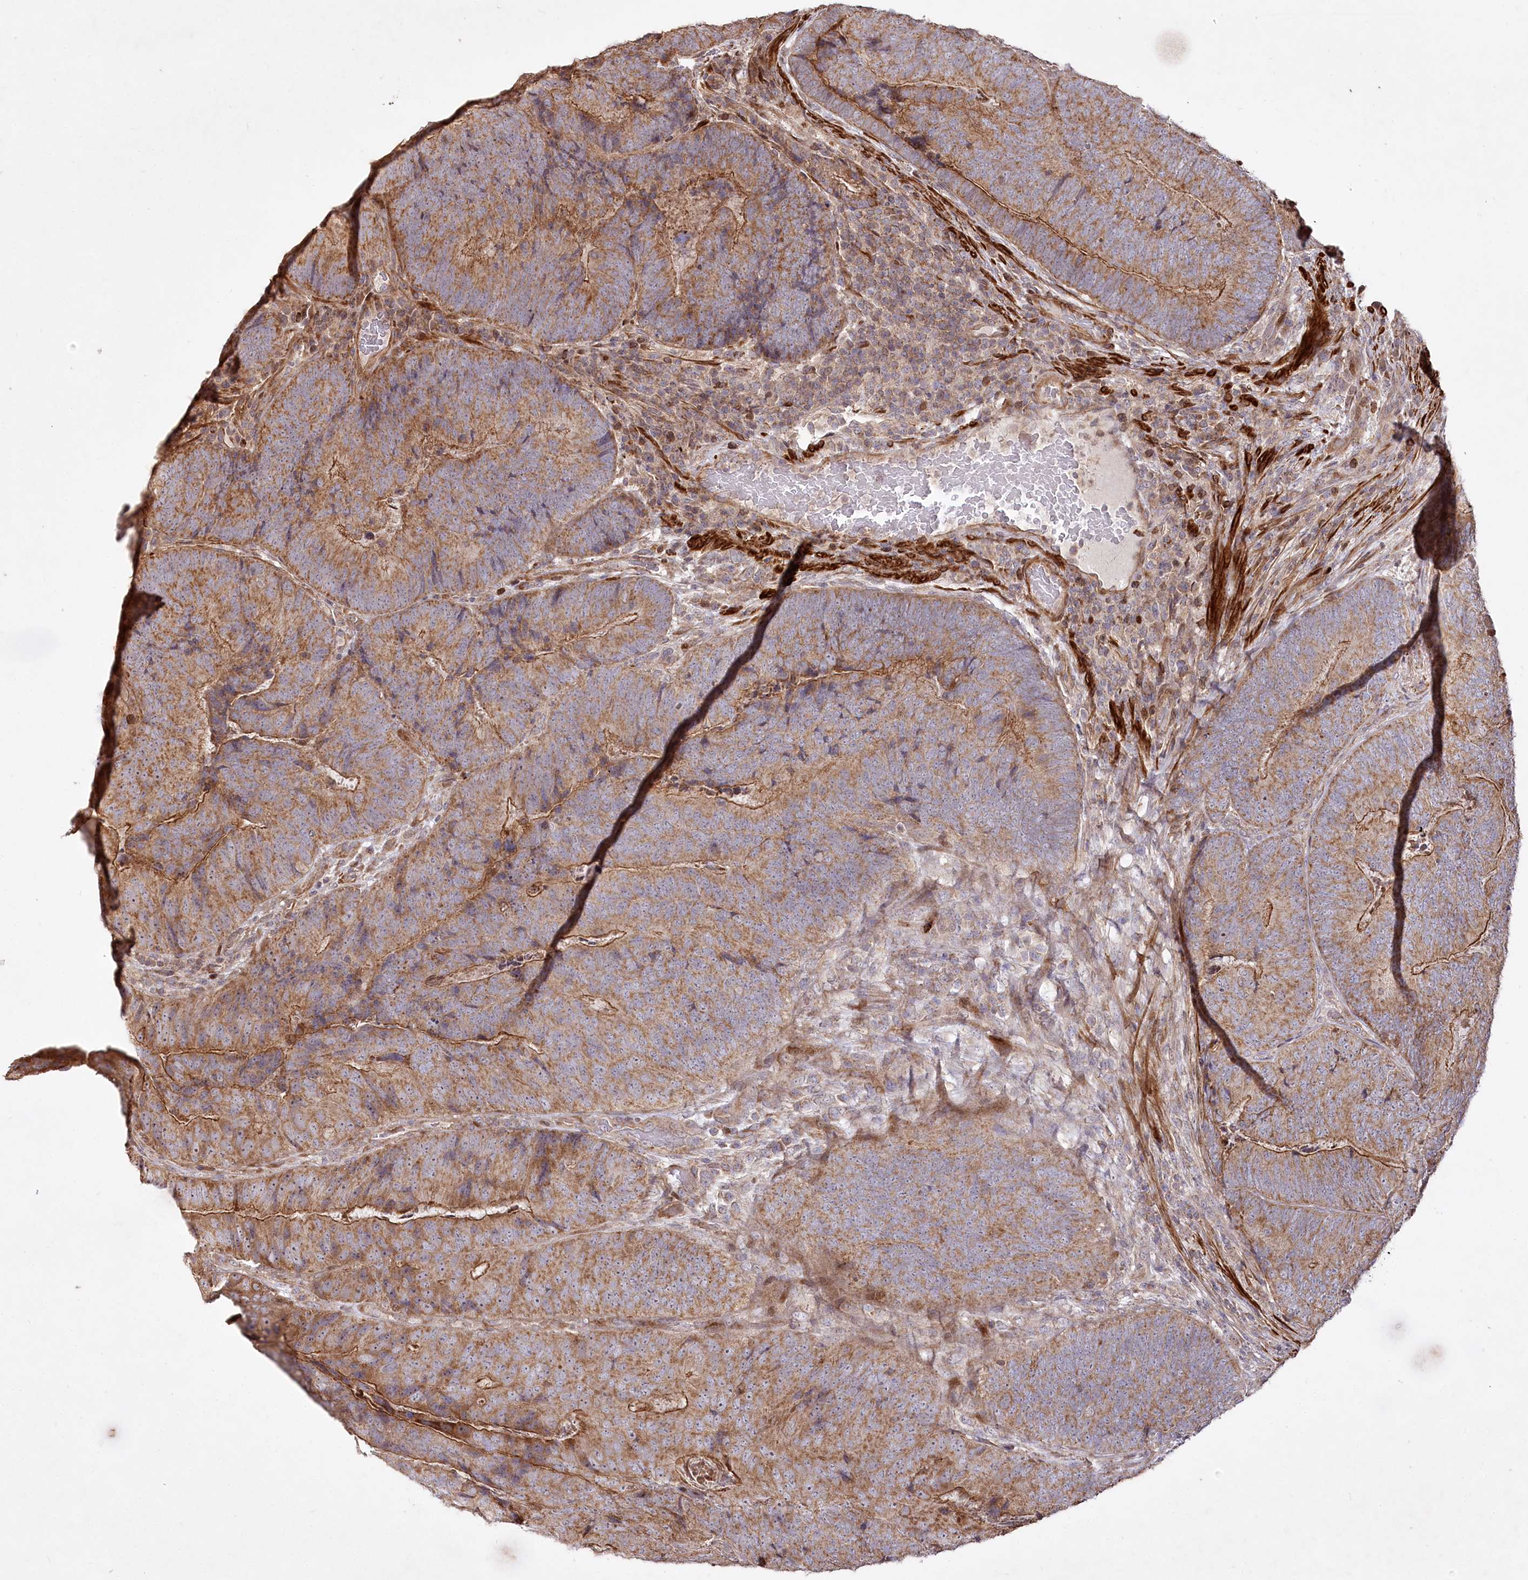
{"staining": {"intensity": "strong", "quantity": ">75%", "location": "cytoplasmic/membranous"}, "tissue": "colorectal cancer", "cell_type": "Tumor cells", "image_type": "cancer", "snomed": [{"axis": "morphology", "description": "Adenocarcinoma, NOS"}, {"axis": "topography", "description": "Colon"}], "caption": "Adenocarcinoma (colorectal) was stained to show a protein in brown. There is high levels of strong cytoplasmic/membranous staining in approximately >75% of tumor cells.", "gene": "PSTK", "patient": {"sex": "female", "age": 67}}